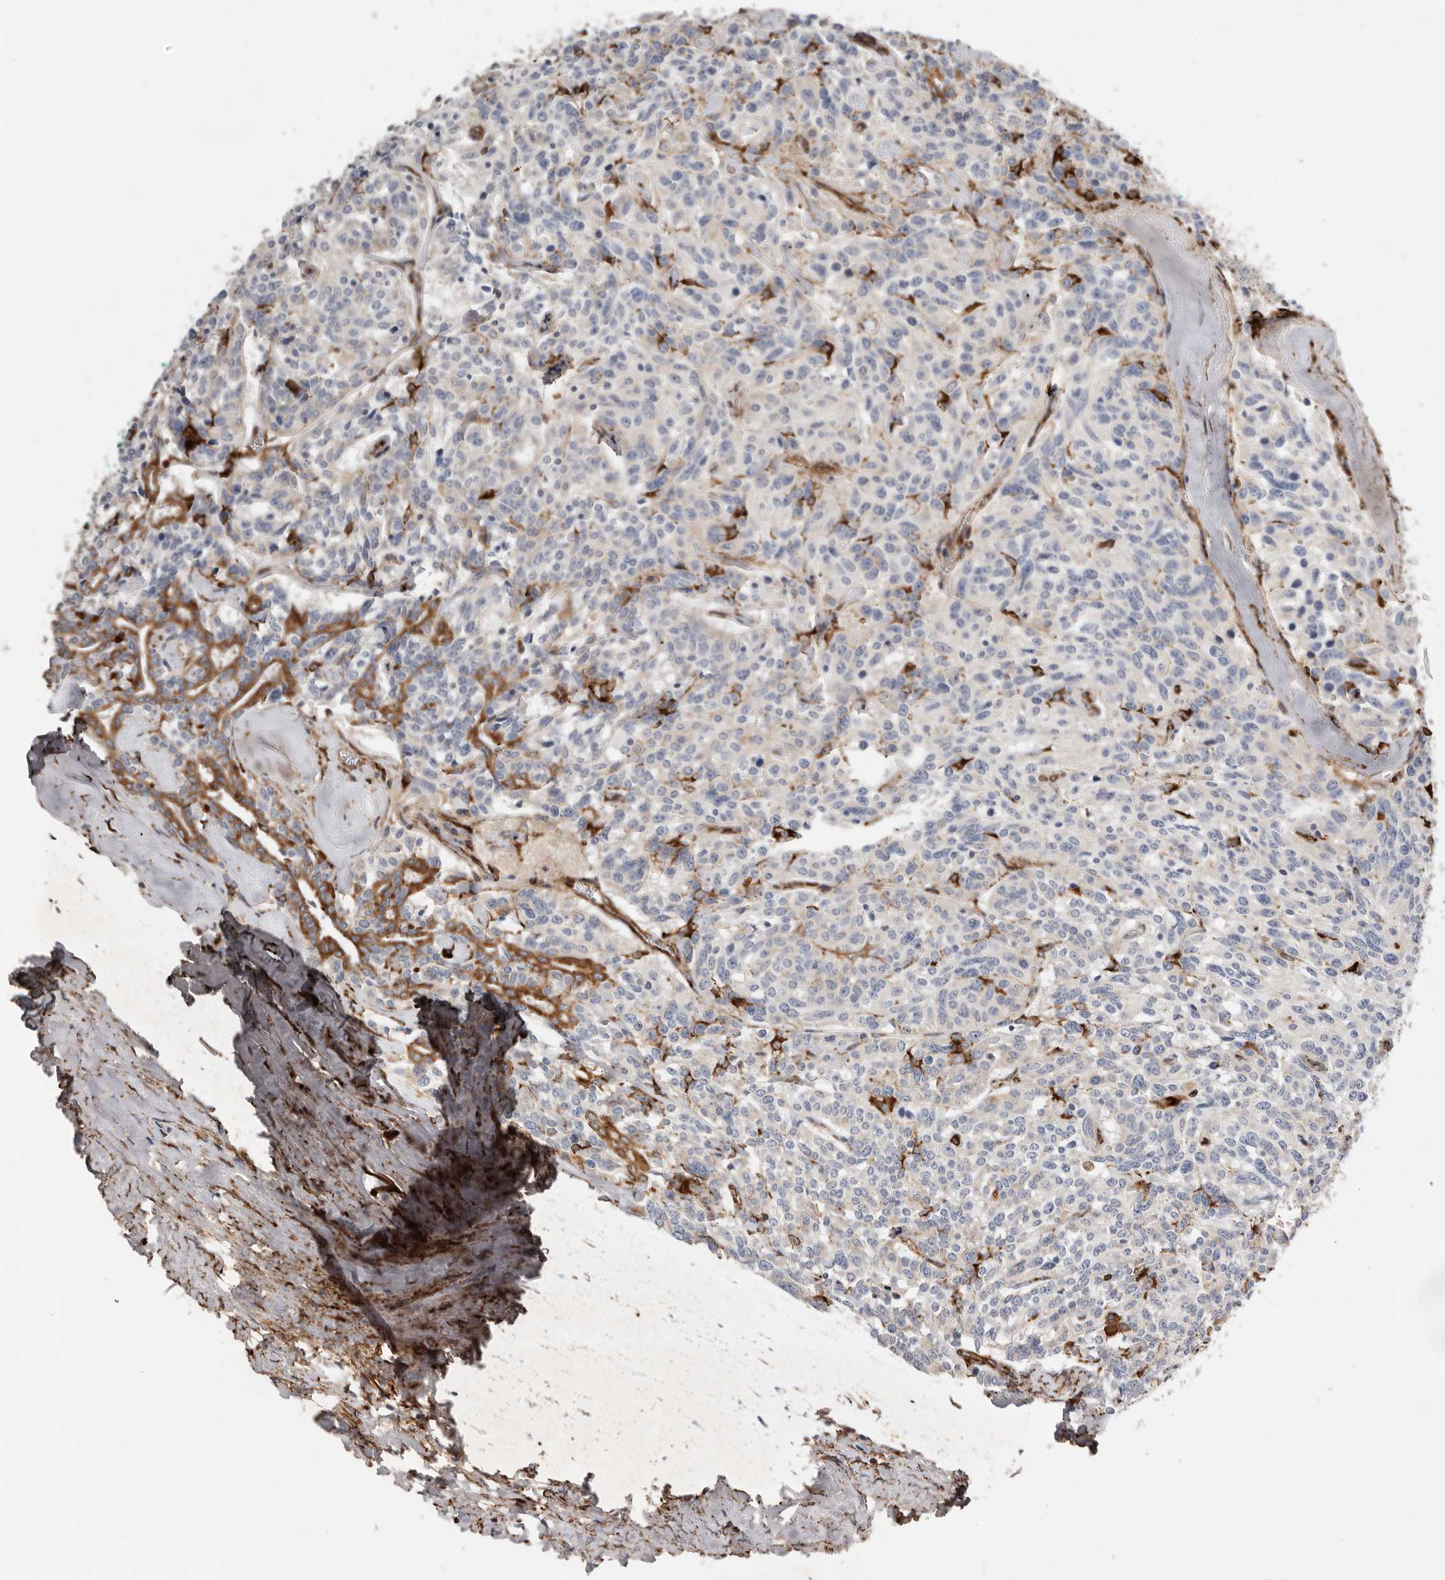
{"staining": {"intensity": "negative", "quantity": "none", "location": "none"}, "tissue": "carcinoid", "cell_type": "Tumor cells", "image_type": "cancer", "snomed": [{"axis": "morphology", "description": "Carcinoid, malignant, NOS"}, {"axis": "topography", "description": "Lung"}], "caption": "Human carcinoid stained for a protein using IHC exhibits no expression in tumor cells.", "gene": "WDTC1", "patient": {"sex": "female", "age": 46}}